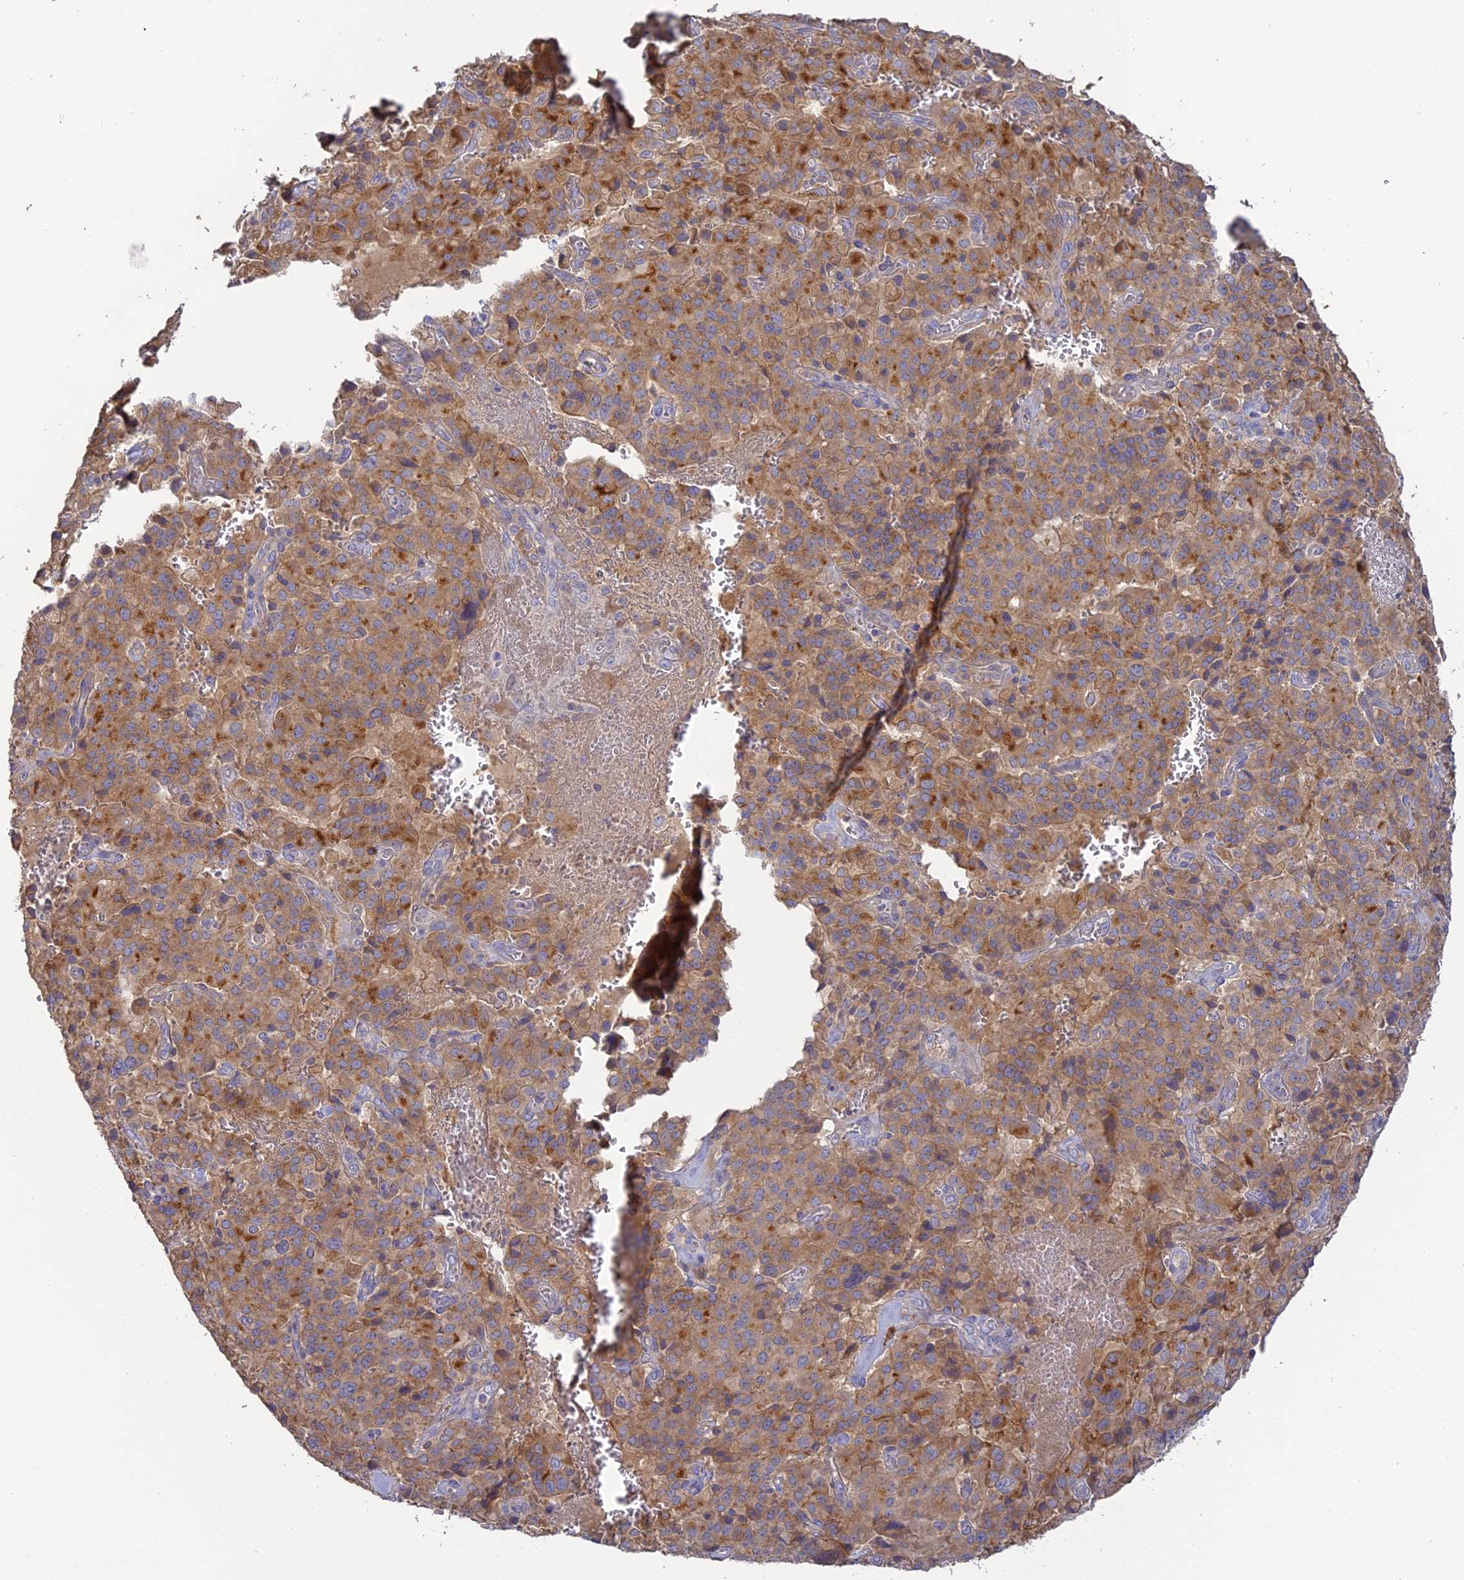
{"staining": {"intensity": "moderate", "quantity": ">75%", "location": "cytoplasmic/membranous"}, "tissue": "pancreatic cancer", "cell_type": "Tumor cells", "image_type": "cancer", "snomed": [{"axis": "morphology", "description": "Adenocarcinoma, NOS"}, {"axis": "topography", "description": "Pancreas"}], "caption": "Pancreatic adenocarcinoma tissue displays moderate cytoplasmic/membranous staining in approximately >75% of tumor cells Nuclei are stained in blue.", "gene": "SFT2D2", "patient": {"sex": "male", "age": 65}}